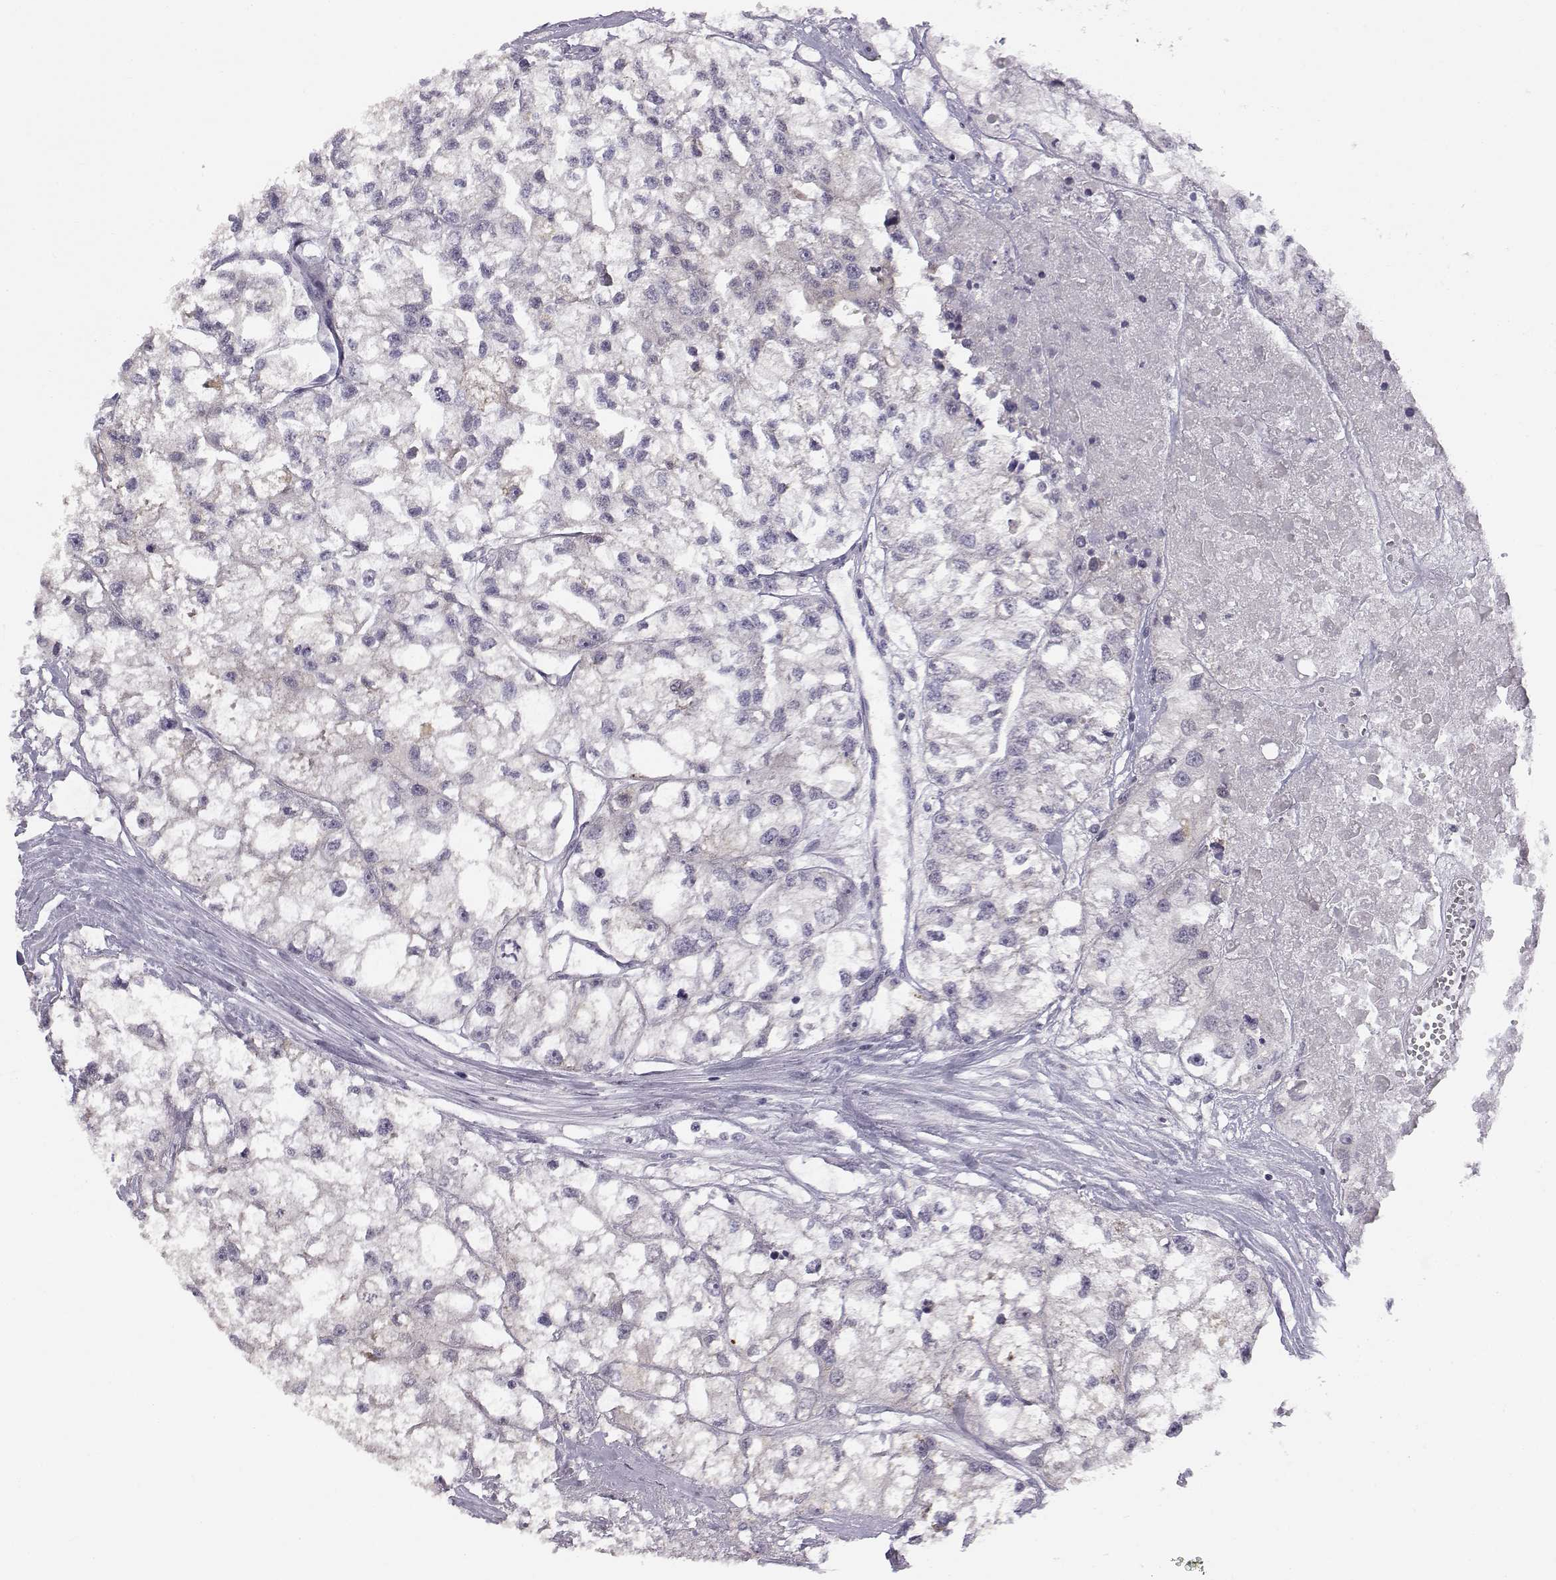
{"staining": {"intensity": "negative", "quantity": "none", "location": "none"}, "tissue": "renal cancer", "cell_type": "Tumor cells", "image_type": "cancer", "snomed": [{"axis": "morphology", "description": "Adenocarcinoma, NOS"}, {"axis": "topography", "description": "Kidney"}], "caption": "Immunohistochemistry (IHC) micrograph of renal cancer stained for a protein (brown), which reveals no positivity in tumor cells.", "gene": "ACSL6", "patient": {"sex": "male", "age": 56}}